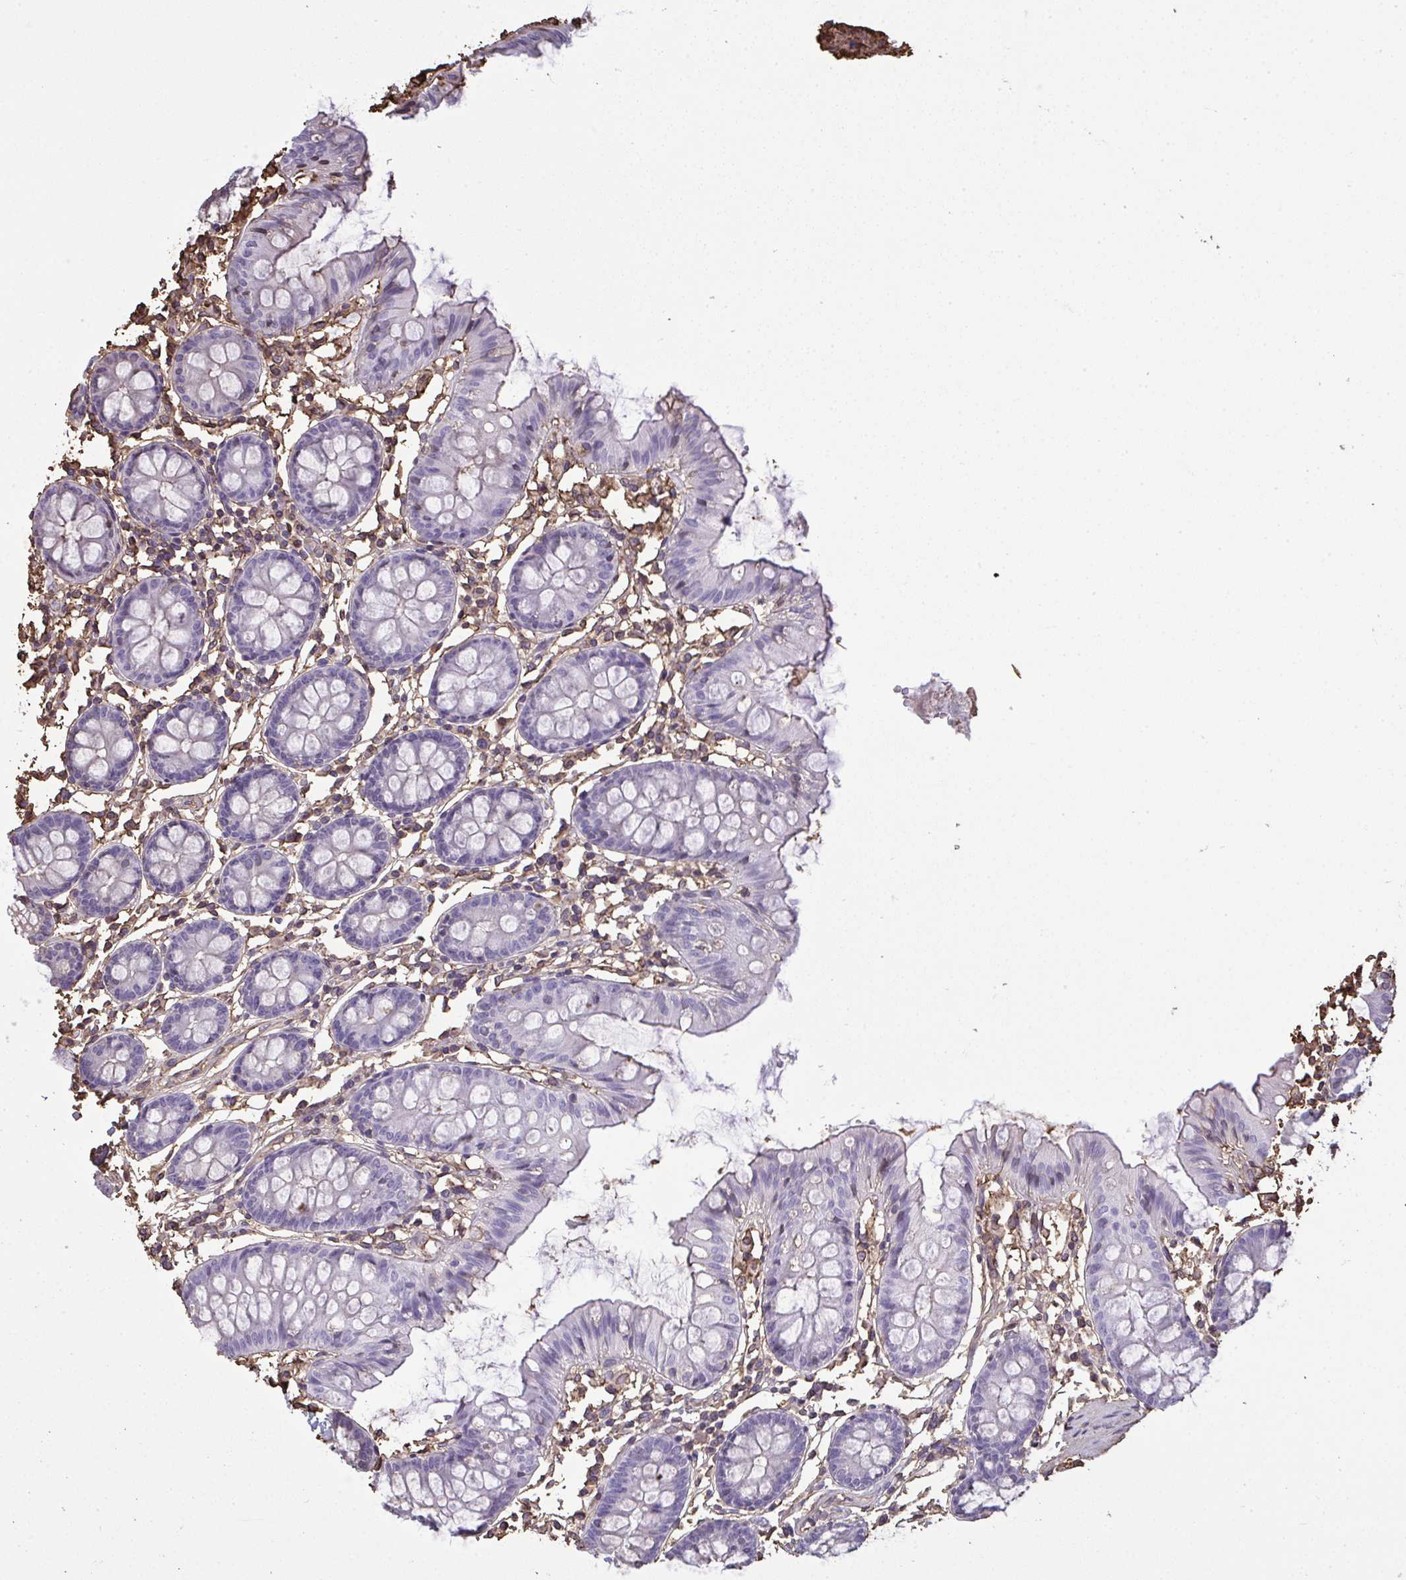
{"staining": {"intensity": "weak", "quantity": ">75%", "location": "cytoplasmic/membranous"}, "tissue": "colon", "cell_type": "Endothelial cells", "image_type": "normal", "snomed": [{"axis": "morphology", "description": "Normal tissue, NOS"}, {"axis": "topography", "description": "Colon"}], "caption": "DAB (3,3'-diaminobenzidine) immunohistochemical staining of normal human colon demonstrates weak cytoplasmic/membranous protein expression in about >75% of endothelial cells. The staining was performed using DAB to visualize the protein expression in brown, while the nuclei were stained in blue with hematoxylin (Magnification: 20x).", "gene": "ANXA5", "patient": {"sex": "female", "age": 84}}